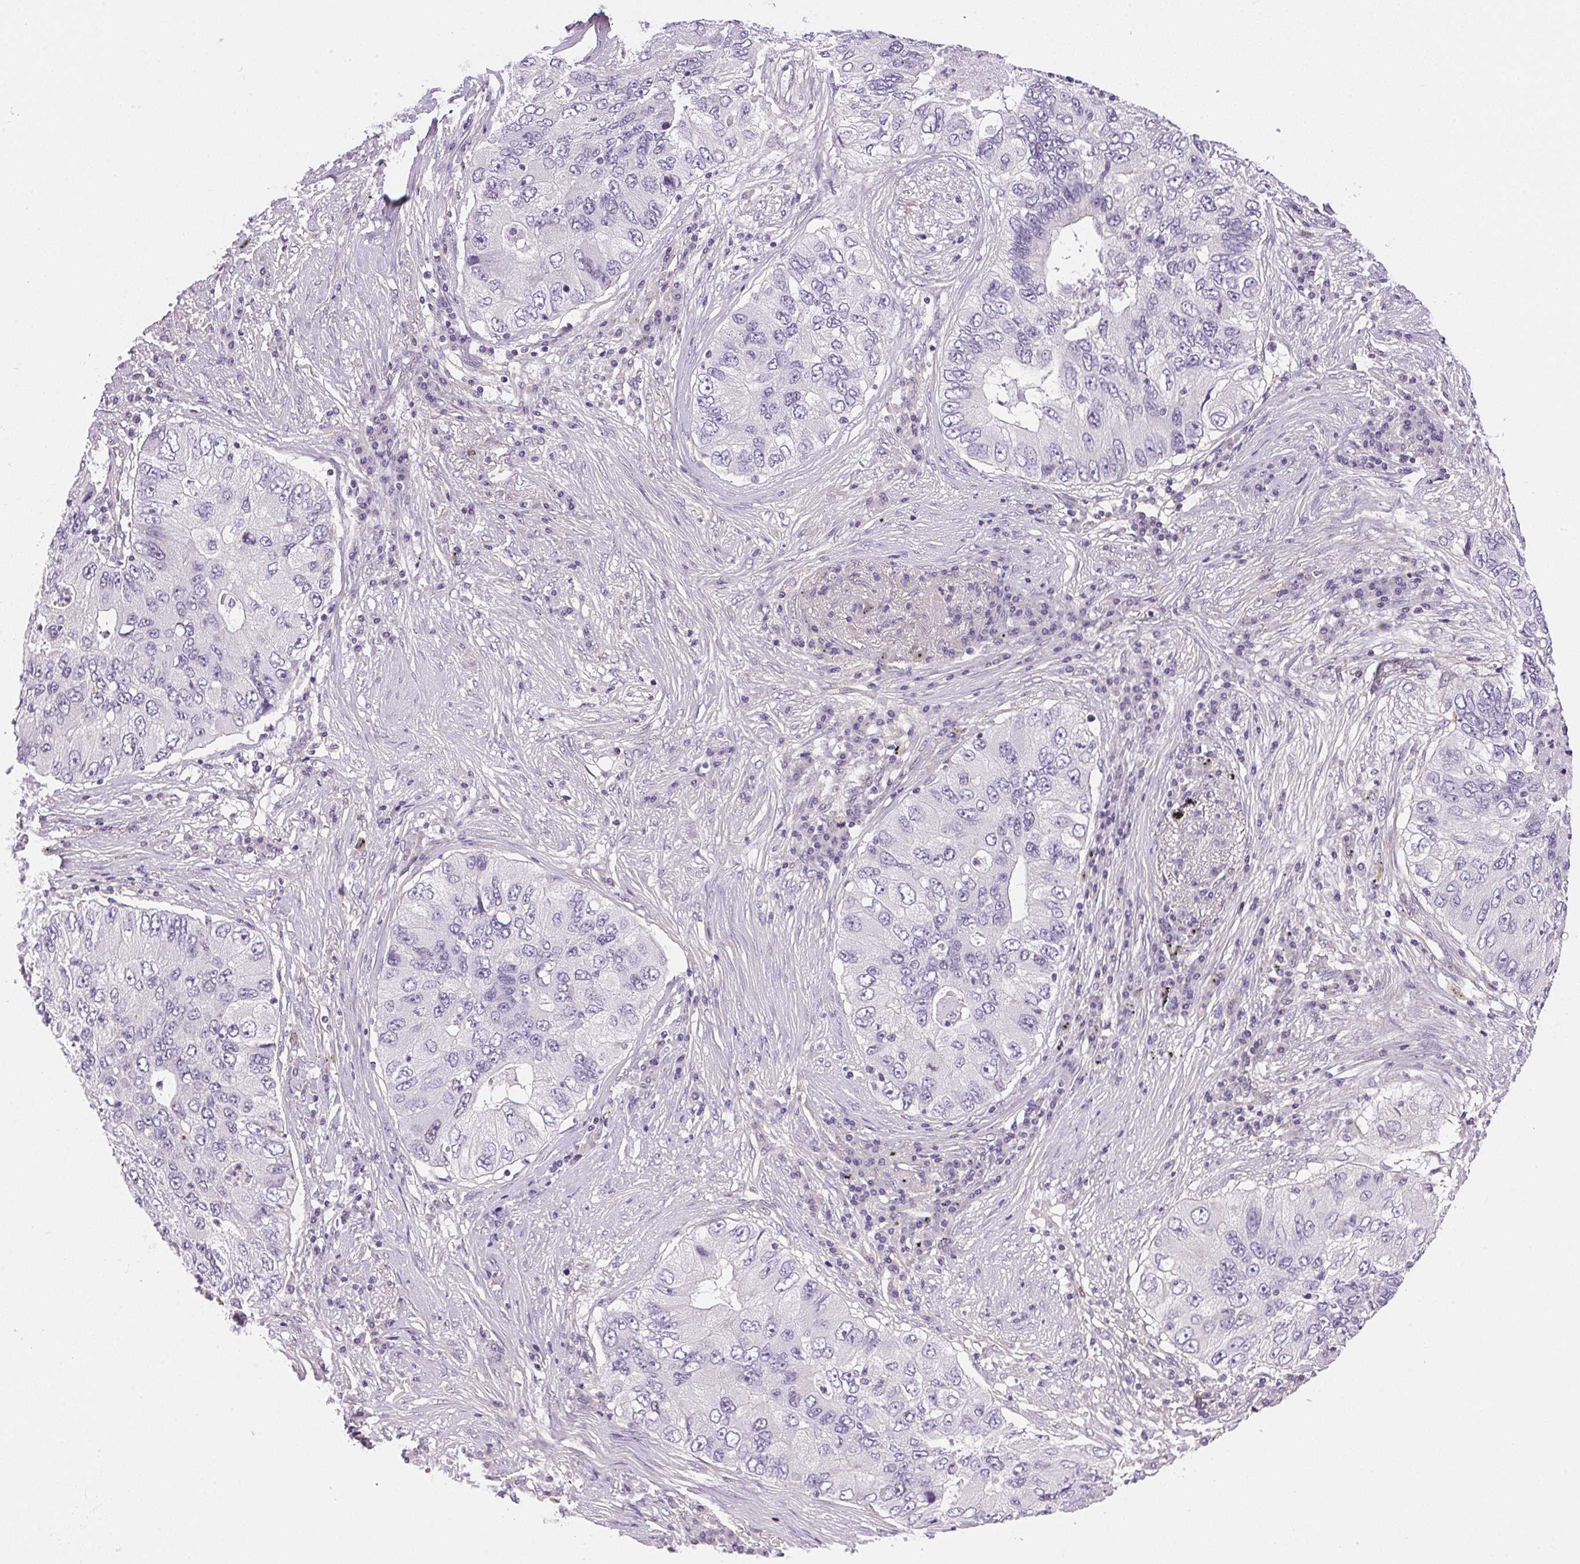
{"staining": {"intensity": "negative", "quantity": "none", "location": "none"}, "tissue": "lung cancer", "cell_type": "Tumor cells", "image_type": "cancer", "snomed": [{"axis": "morphology", "description": "Adenocarcinoma, NOS"}, {"axis": "morphology", "description": "Adenocarcinoma, metastatic, NOS"}, {"axis": "topography", "description": "Lymph node"}, {"axis": "topography", "description": "Lung"}], "caption": "Photomicrograph shows no significant protein expression in tumor cells of lung metastatic adenocarcinoma.", "gene": "SMTN", "patient": {"sex": "female", "age": 54}}